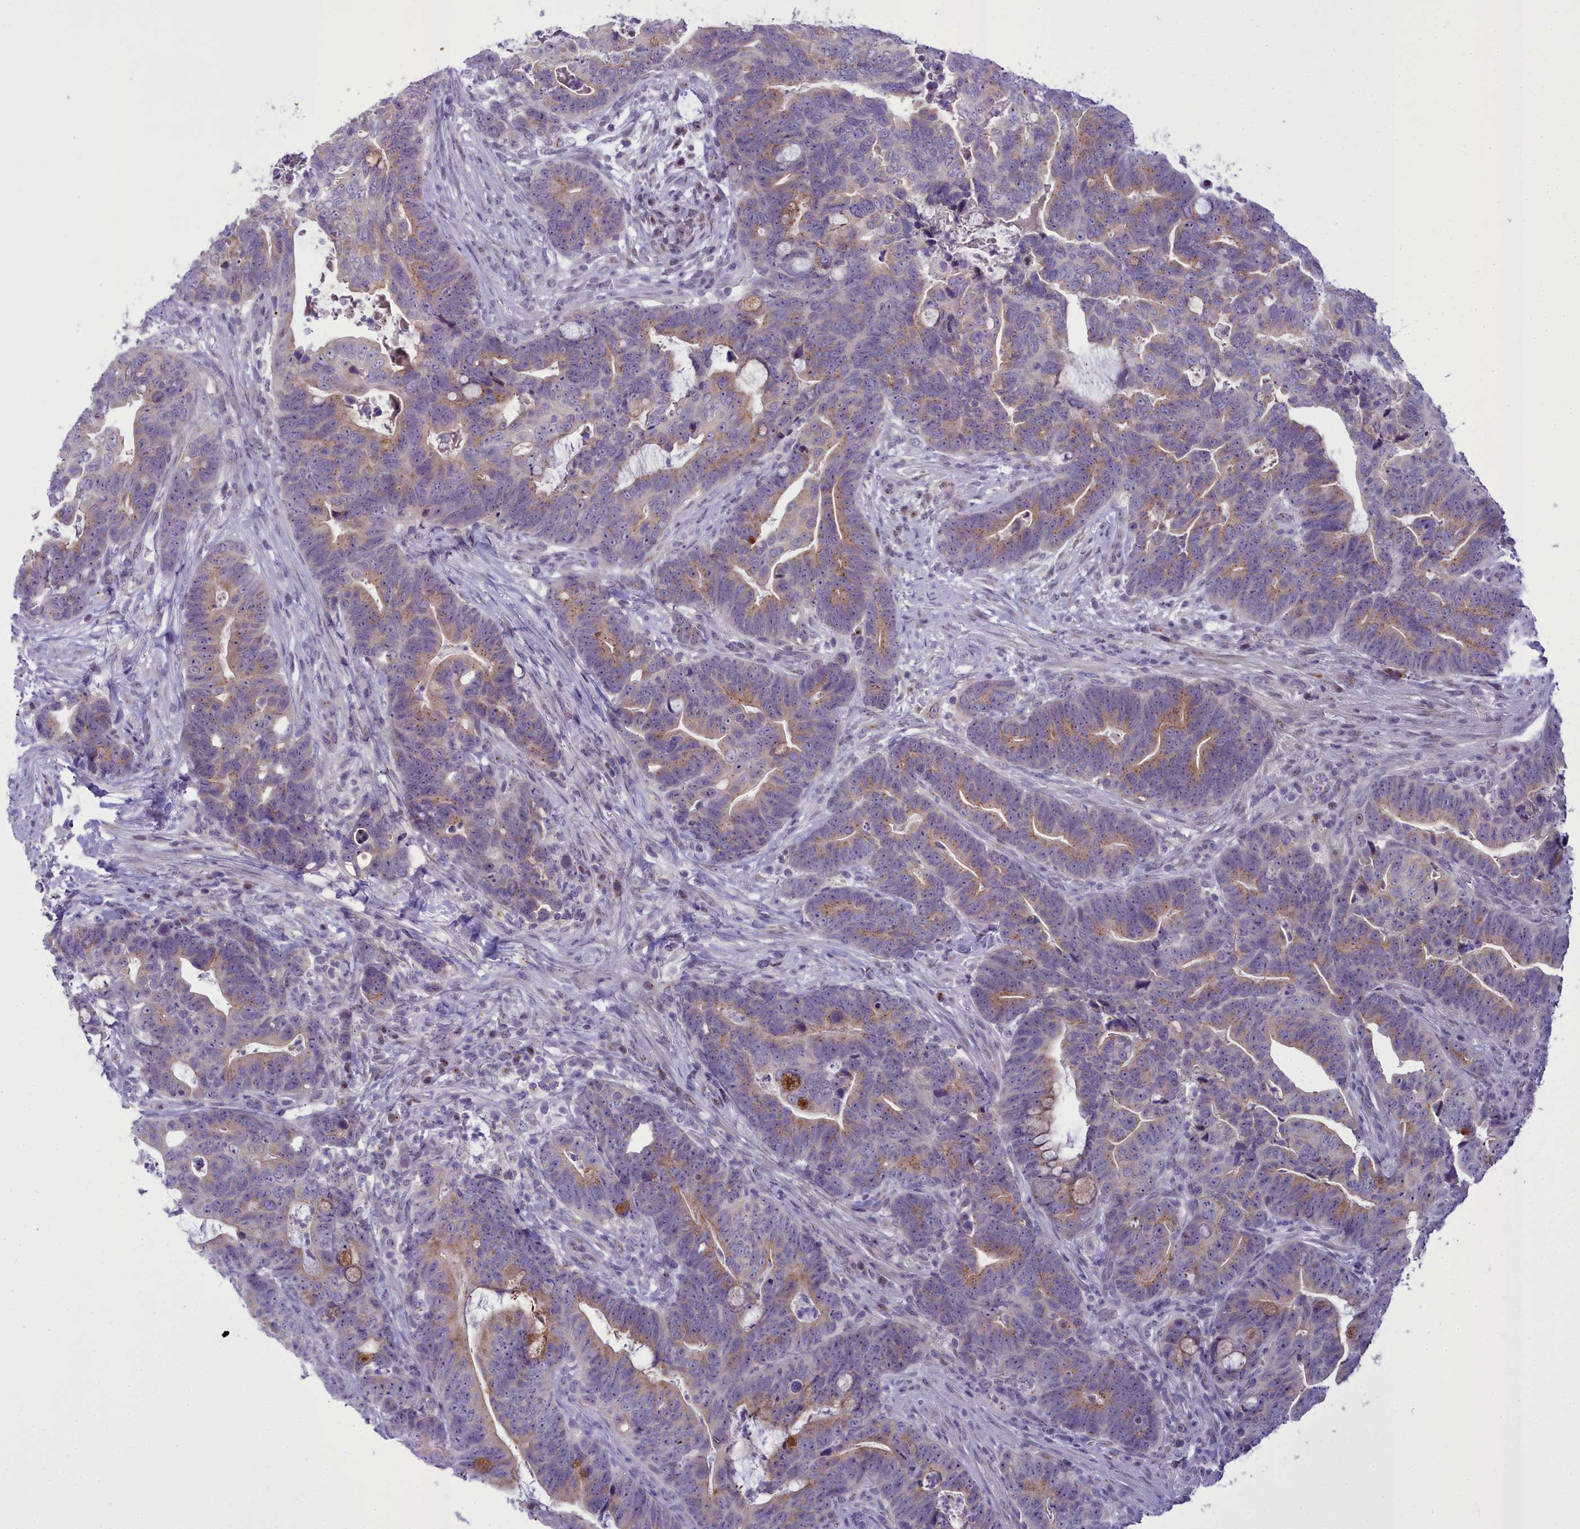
{"staining": {"intensity": "moderate", "quantity": "25%-75%", "location": "cytoplasmic/membranous"}, "tissue": "colorectal cancer", "cell_type": "Tumor cells", "image_type": "cancer", "snomed": [{"axis": "morphology", "description": "Adenocarcinoma, NOS"}, {"axis": "topography", "description": "Colon"}], "caption": "Tumor cells exhibit moderate cytoplasmic/membranous positivity in about 25%-75% of cells in colorectal adenocarcinoma.", "gene": "B9D2", "patient": {"sex": "female", "age": 82}}